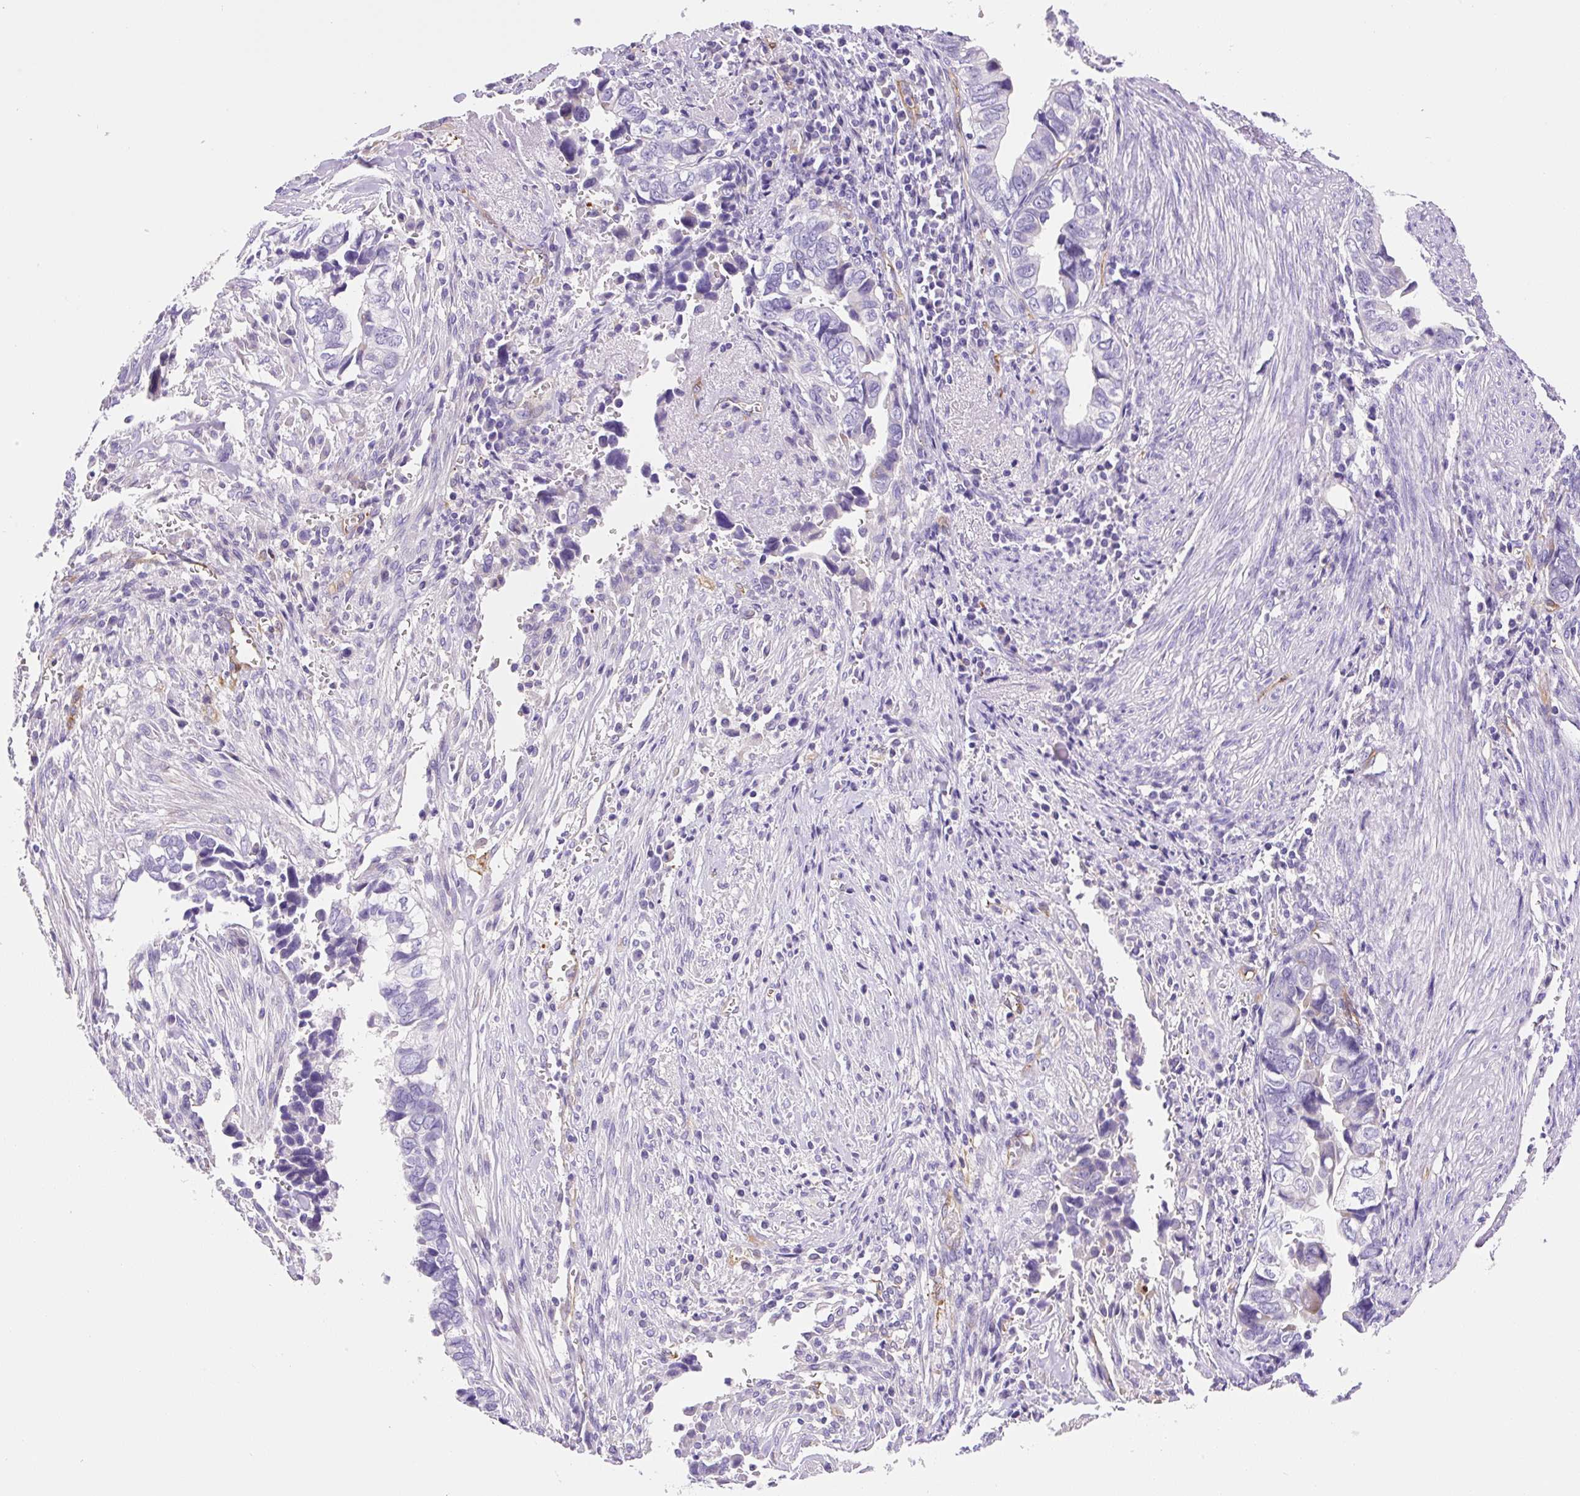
{"staining": {"intensity": "negative", "quantity": "none", "location": "none"}, "tissue": "liver cancer", "cell_type": "Tumor cells", "image_type": "cancer", "snomed": [{"axis": "morphology", "description": "Cholangiocarcinoma"}, {"axis": "topography", "description": "Liver"}], "caption": "IHC of liver cancer (cholangiocarcinoma) demonstrates no positivity in tumor cells.", "gene": "ASB4", "patient": {"sex": "female", "age": 79}}